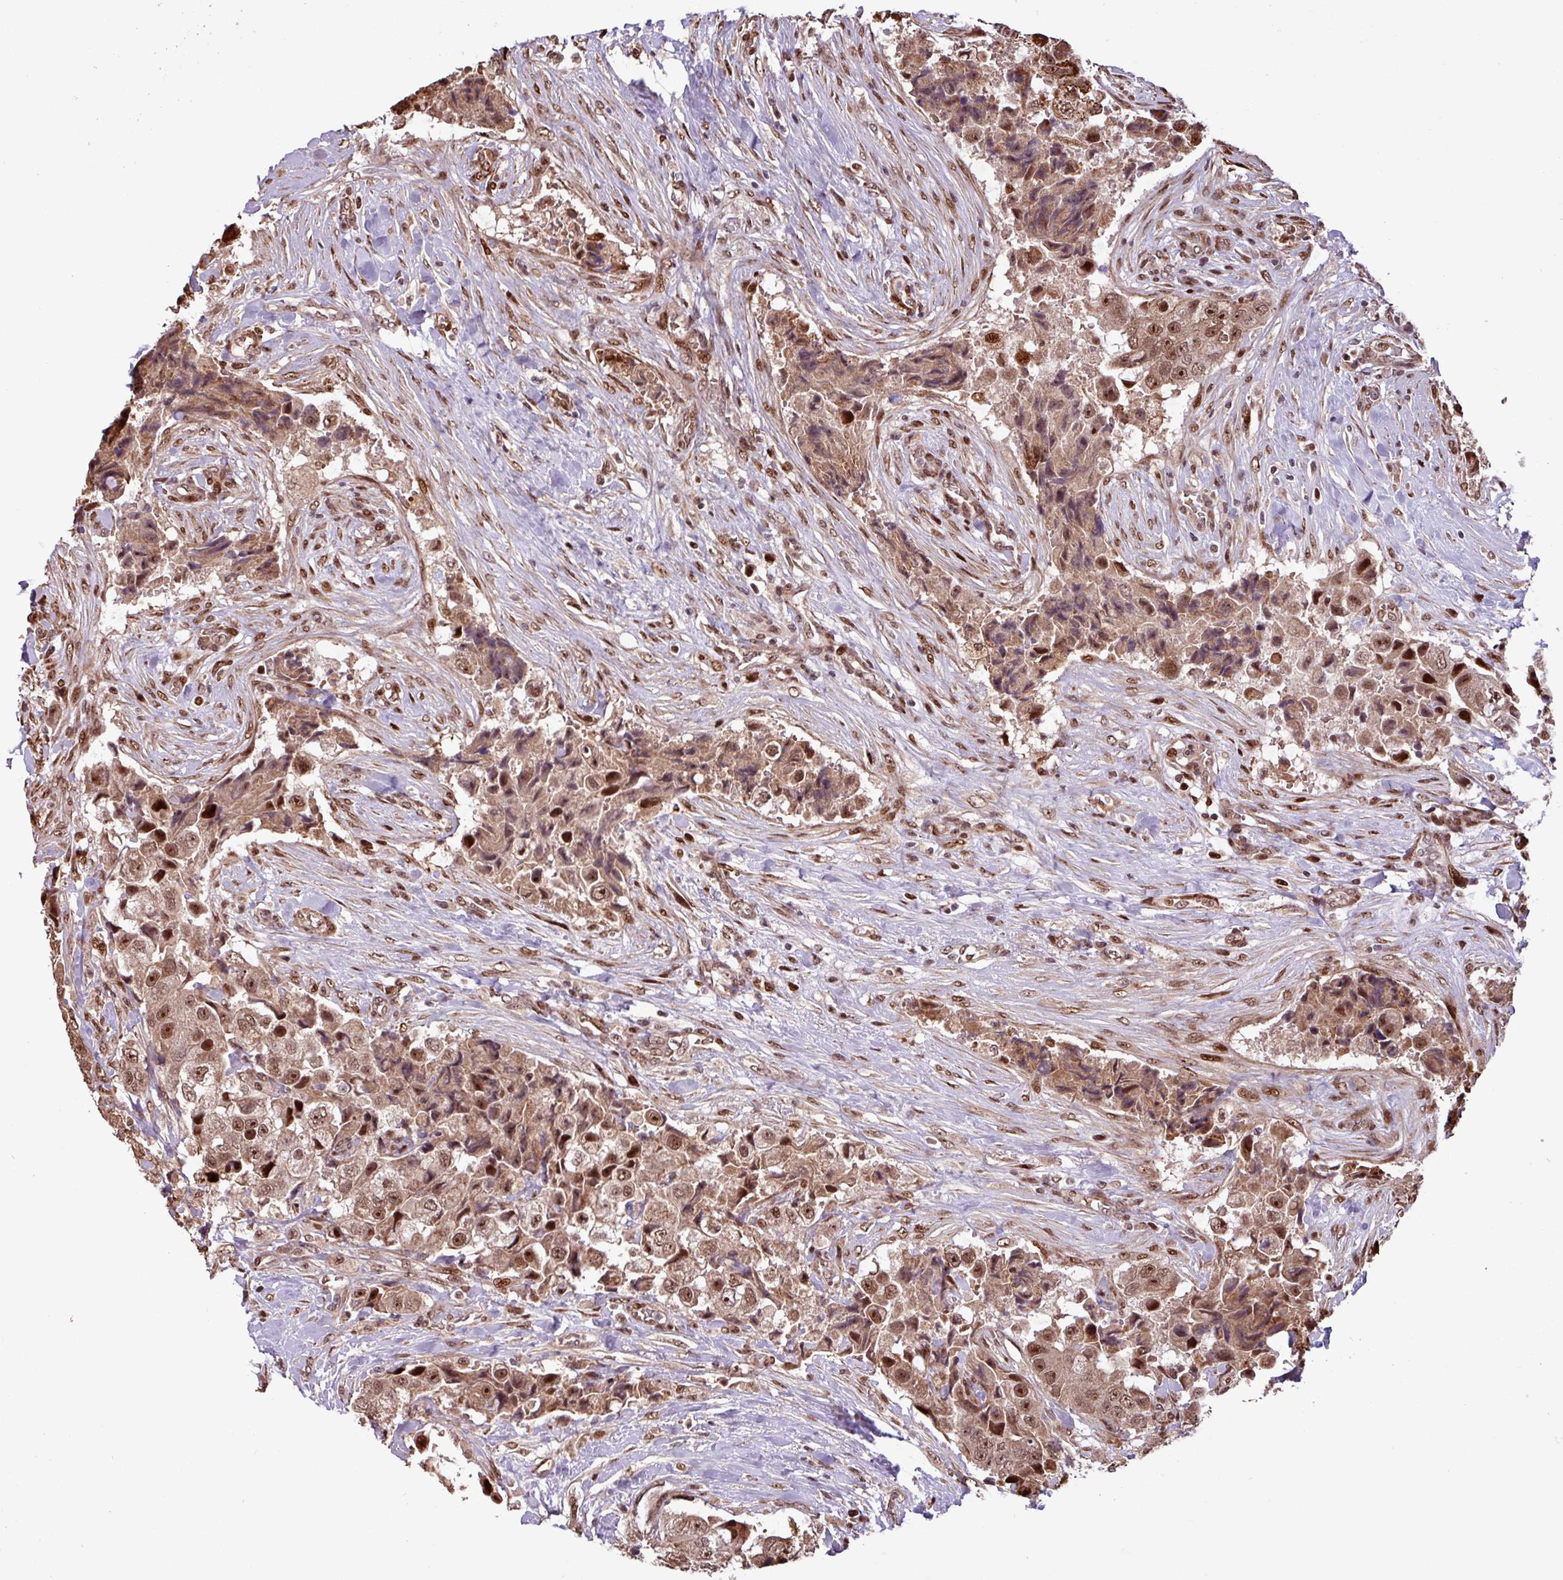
{"staining": {"intensity": "moderate", "quantity": ">75%", "location": "cytoplasmic/membranous,nuclear"}, "tissue": "breast cancer", "cell_type": "Tumor cells", "image_type": "cancer", "snomed": [{"axis": "morphology", "description": "Normal tissue, NOS"}, {"axis": "morphology", "description": "Duct carcinoma"}, {"axis": "topography", "description": "Breast"}], "caption": "Breast invasive ductal carcinoma was stained to show a protein in brown. There is medium levels of moderate cytoplasmic/membranous and nuclear staining in approximately >75% of tumor cells.", "gene": "SLC22A24", "patient": {"sex": "female", "age": 62}}